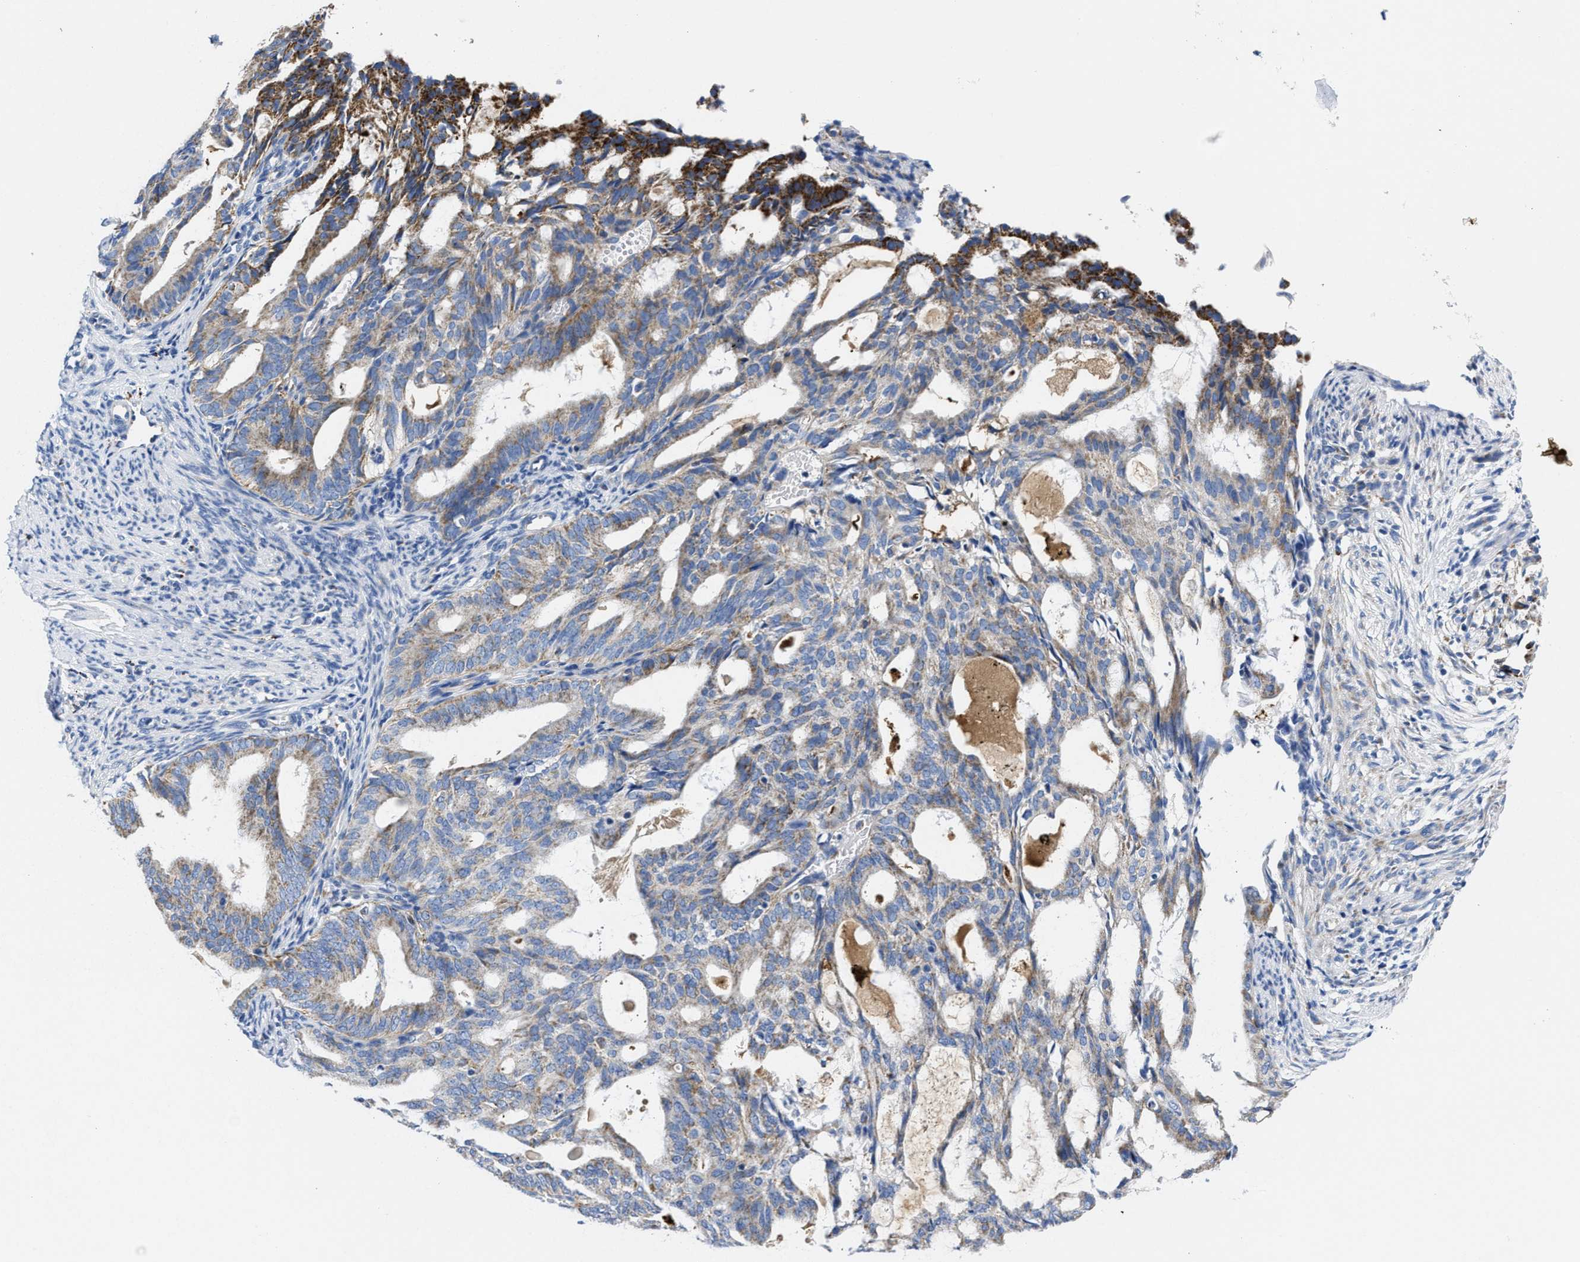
{"staining": {"intensity": "moderate", "quantity": "25%-75%", "location": "cytoplasmic/membranous"}, "tissue": "endometrial cancer", "cell_type": "Tumor cells", "image_type": "cancer", "snomed": [{"axis": "morphology", "description": "Adenocarcinoma, NOS"}, {"axis": "topography", "description": "Endometrium"}], "caption": "The histopathology image shows a brown stain indicating the presence of a protein in the cytoplasmic/membranous of tumor cells in adenocarcinoma (endometrial). Immunohistochemistry (ihc) stains the protein of interest in brown and the nuclei are stained blue.", "gene": "TBRG4", "patient": {"sex": "female", "age": 58}}